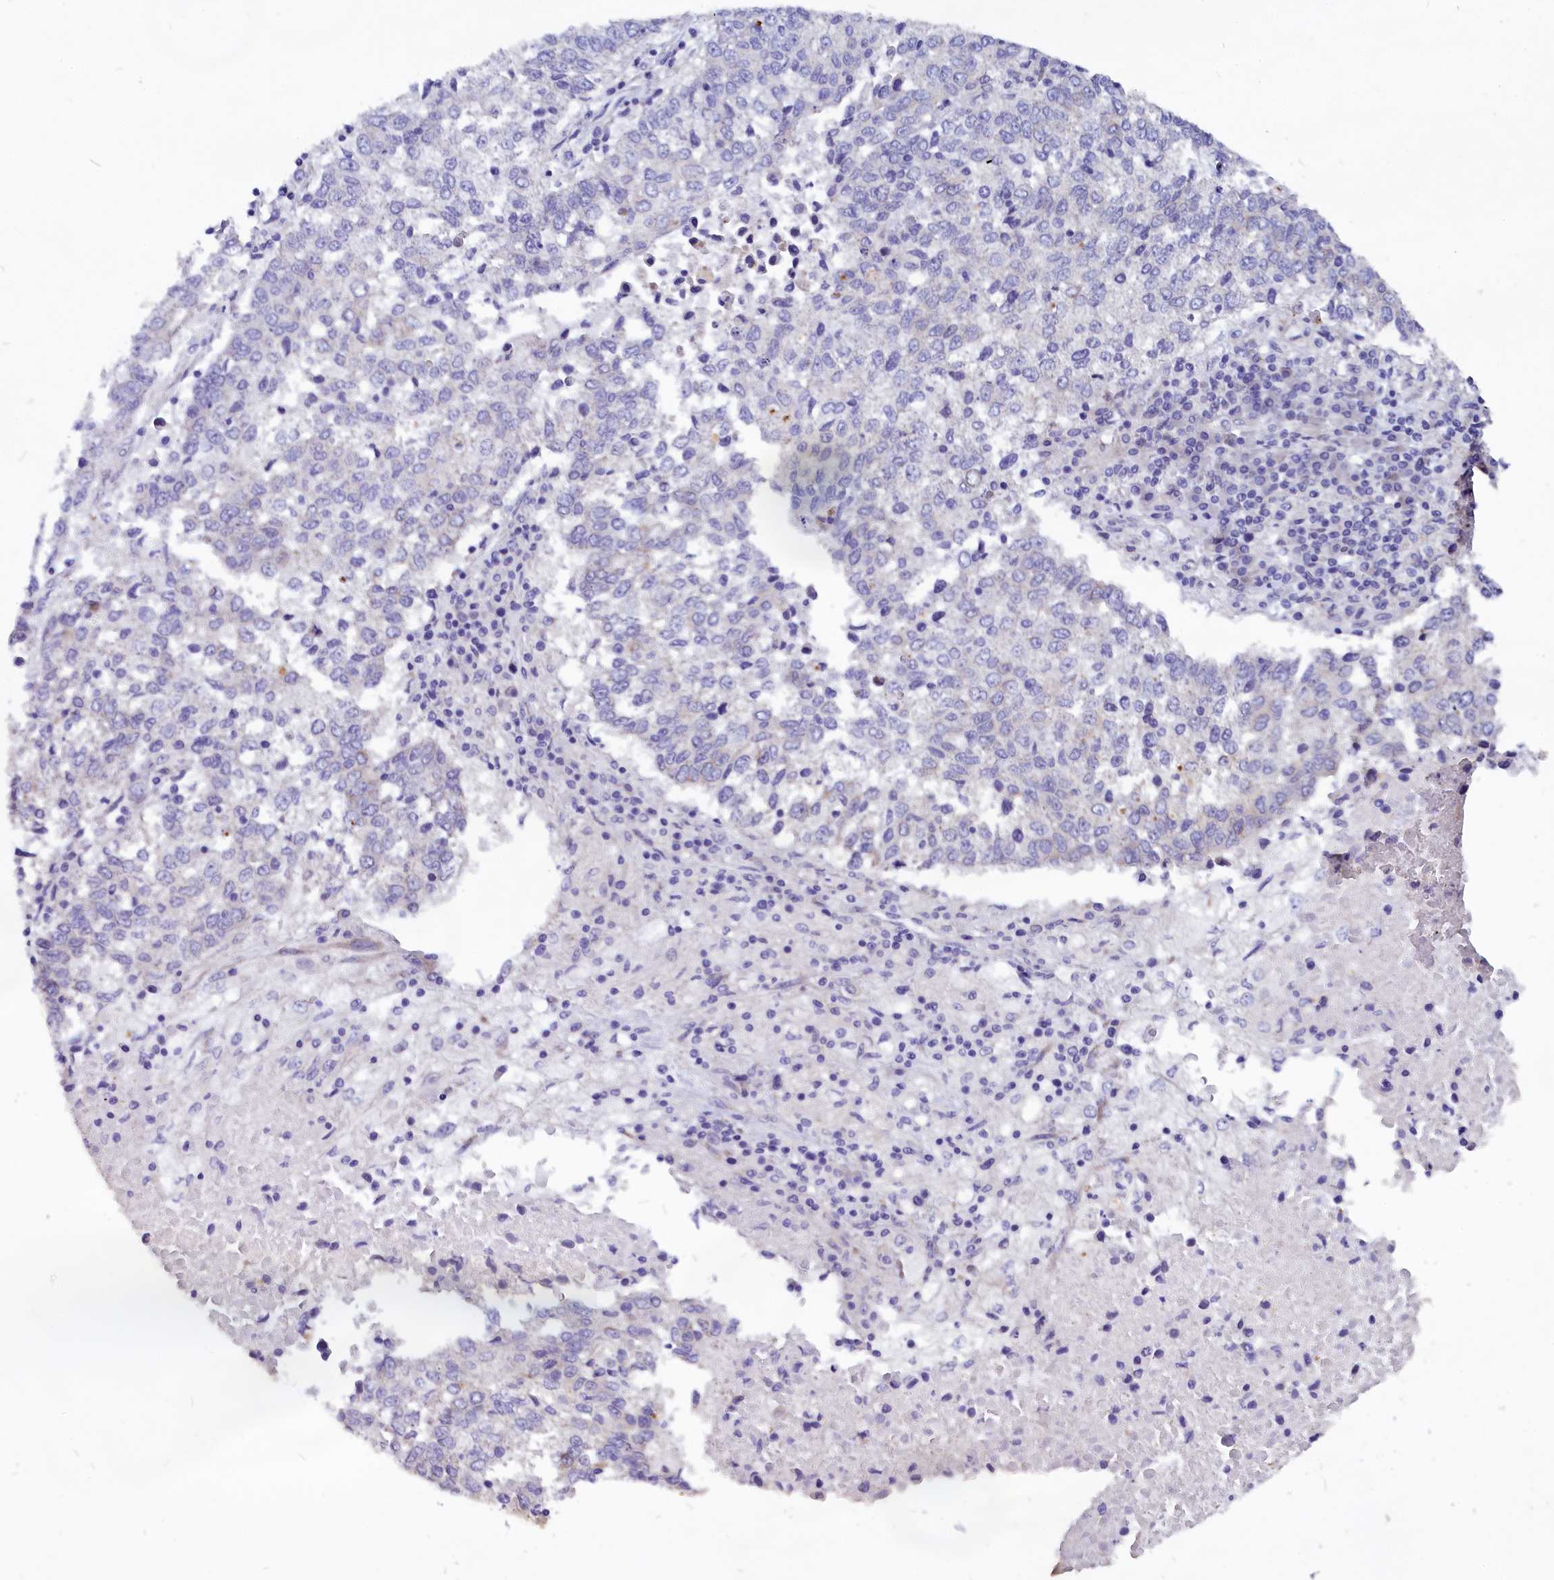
{"staining": {"intensity": "negative", "quantity": "none", "location": "none"}, "tissue": "lung cancer", "cell_type": "Tumor cells", "image_type": "cancer", "snomed": [{"axis": "morphology", "description": "Squamous cell carcinoma, NOS"}, {"axis": "topography", "description": "Lung"}], "caption": "A high-resolution histopathology image shows immunohistochemistry (IHC) staining of lung squamous cell carcinoma, which exhibits no significant staining in tumor cells.", "gene": "CEP170", "patient": {"sex": "male", "age": 73}}